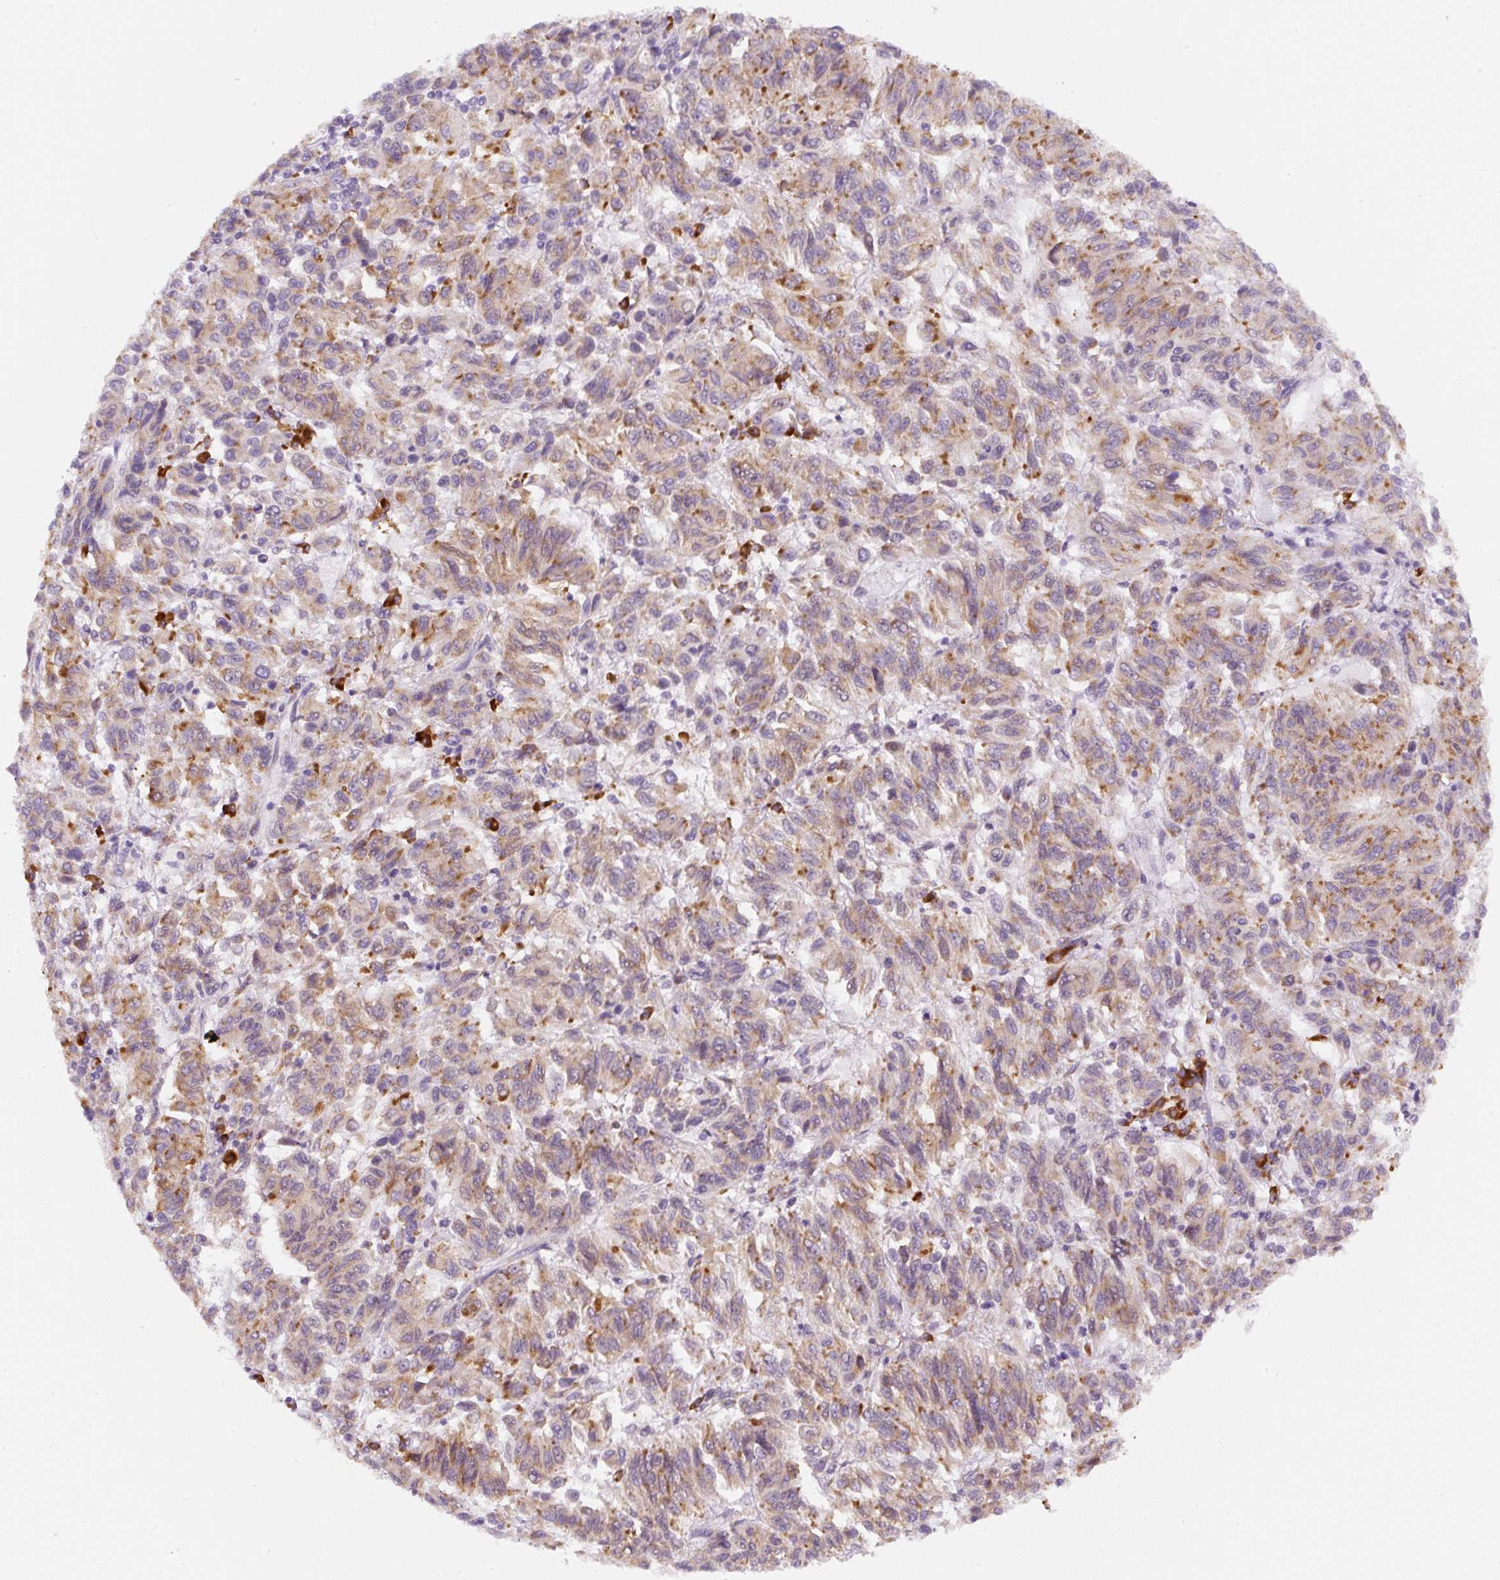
{"staining": {"intensity": "moderate", "quantity": ">75%", "location": "cytoplasmic/membranous"}, "tissue": "melanoma", "cell_type": "Tumor cells", "image_type": "cancer", "snomed": [{"axis": "morphology", "description": "Malignant melanoma, Metastatic site"}, {"axis": "topography", "description": "Lung"}], "caption": "Melanoma stained with DAB (3,3'-diaminobenzidine) IHC shows medium levels of moderate cytoplasmic/membranous expression in approximately >75% of tumor cells.", "gene": "DDOST", "patient": {"sex": "male", "age": 64}}